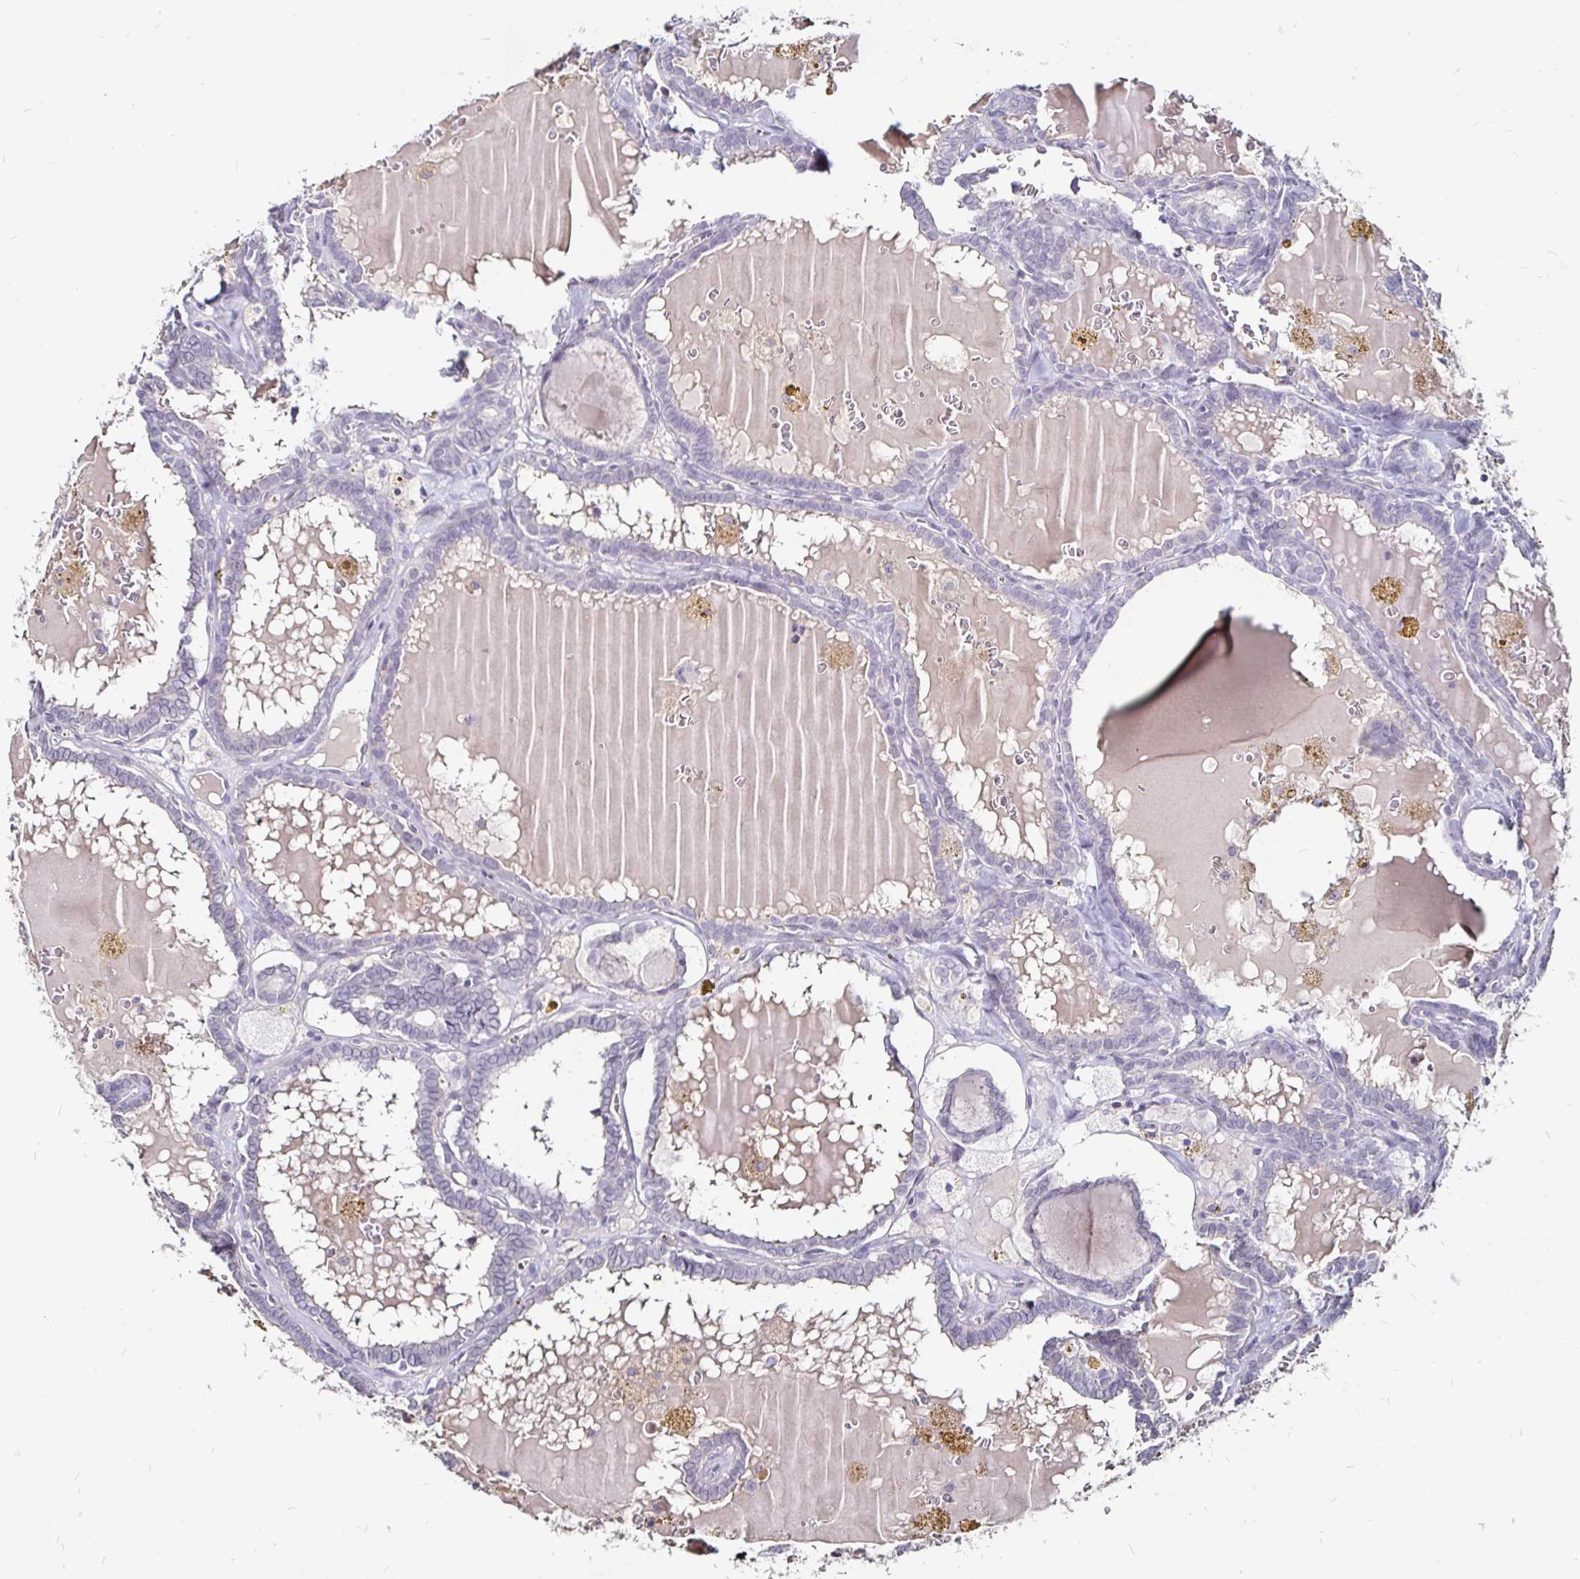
{"staining": {"intensity": "negative", "quantity": "none", "location": "none"}, "tissue": "thyroid cancer", "cell_type": "Tumor cells", "image_type": "cancer", "snomed": [{"axis": "morphology", "description": "Papillary adenocarcinoma, NOS"}, {"axis": "topography", "description": "Thyroid gland"}], "caption": "This photomicrograph is of papillary adenocarcinoma (thyroid) stained with immunohistochemistry to label a protein in brown with the nuclei are counter-stained blue. There is no positivity in tumor cells.", "gene": "FAIM2", "patient": {"sex": "female", "age": 39}}